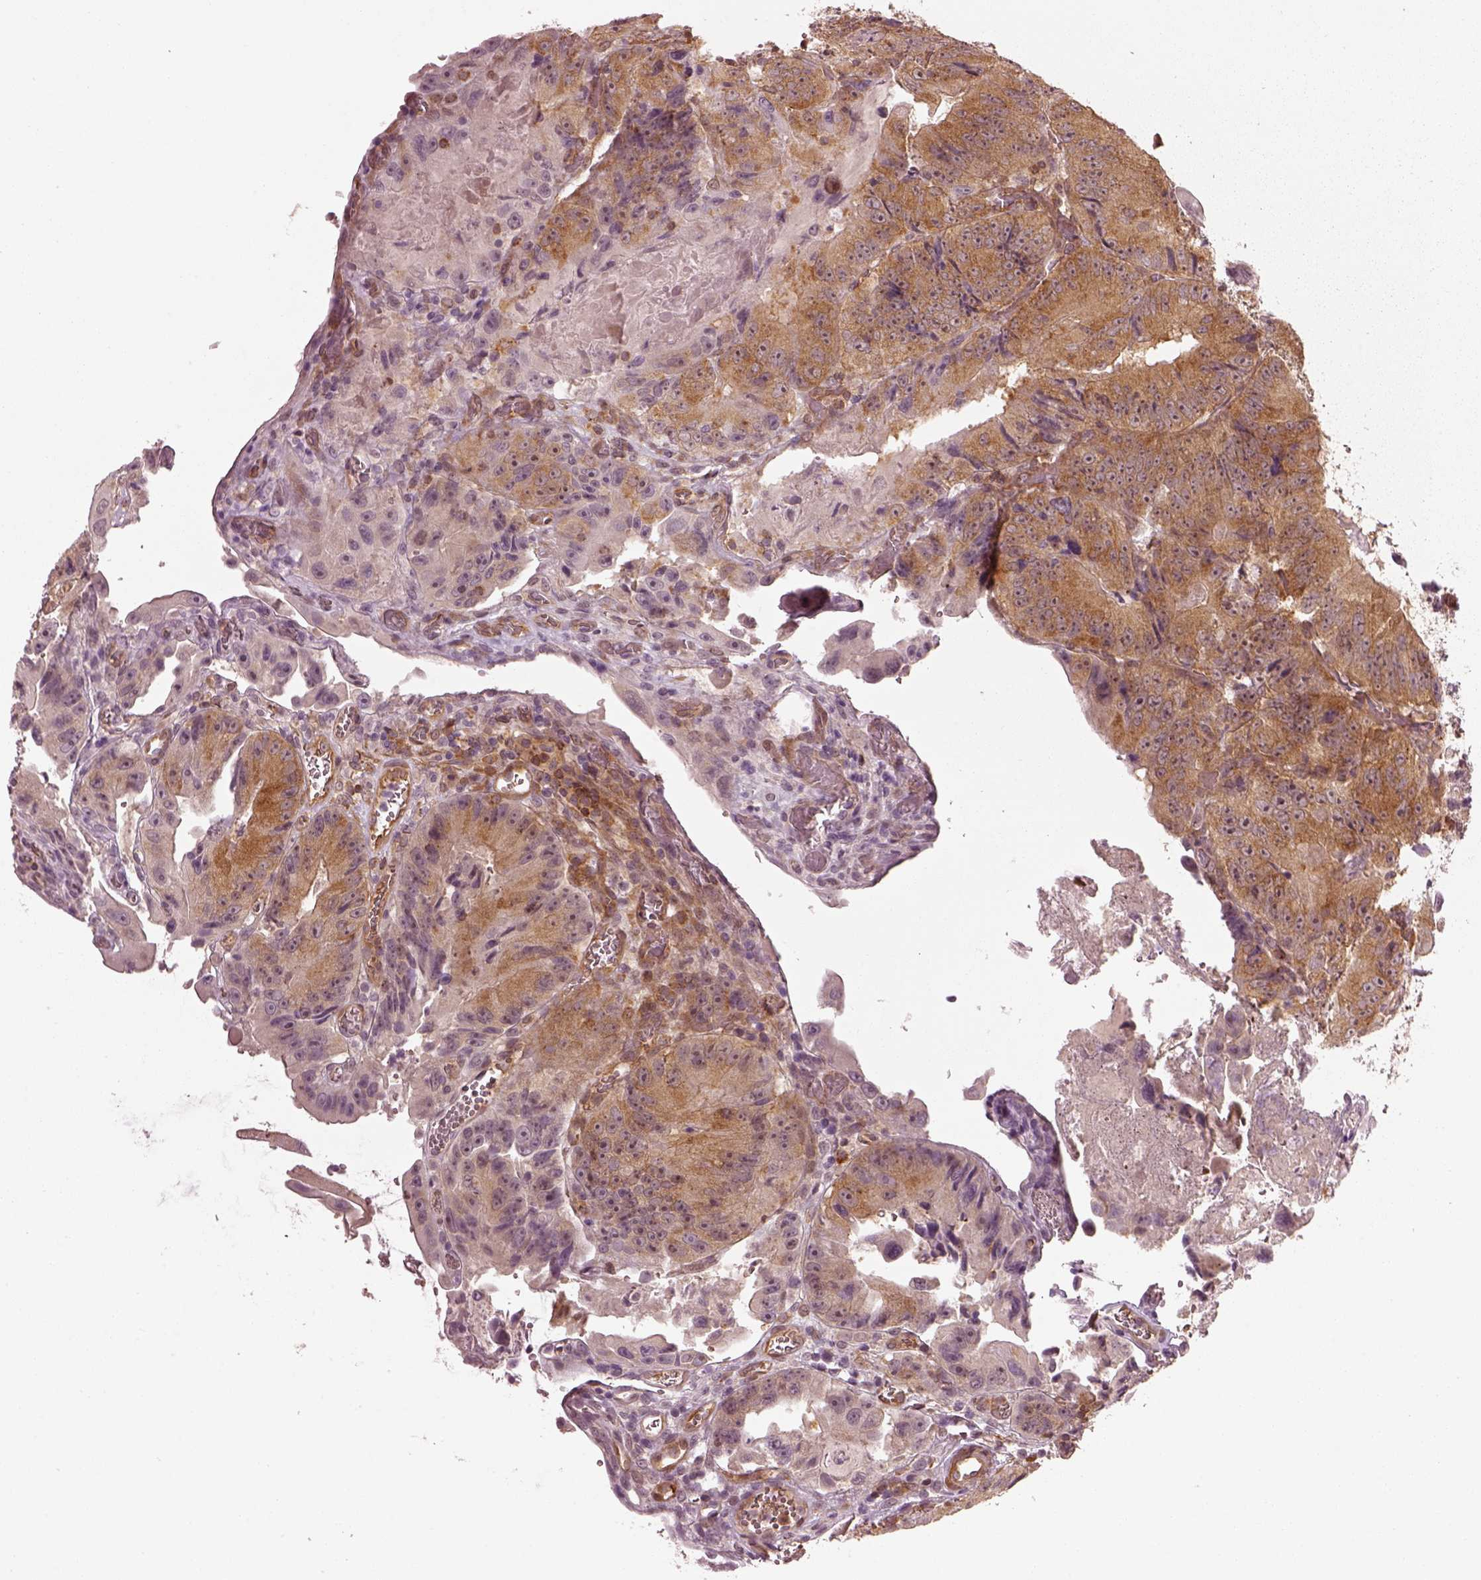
{"staining": {"intensity": "moderate", "quantity": ">75%", "location": "cytoplasmic/membranous"}, "tissue": "colorectal cancer", "cell_type": "Tumor cells", "image_type": "cancer", "snomed": [{"axis": "morphology", "description": "Adenocarcinoma, NOS"}, {"axis": "topography", "description": "Colon"}], "caption": "Immunohistochemistry image of neoplastic tissue: human colorectal cancer (adenocarcinoma) stained using immunohistochemistry (IHC) displays medium levels of moderate protein expression localized specifically in the cytoplasmic/membranous of tumor cells, appearing as a cytoplasmic/membranous brown color.", "gene": "LSM14A", "patient": {"sex": "female", "age": 86}}